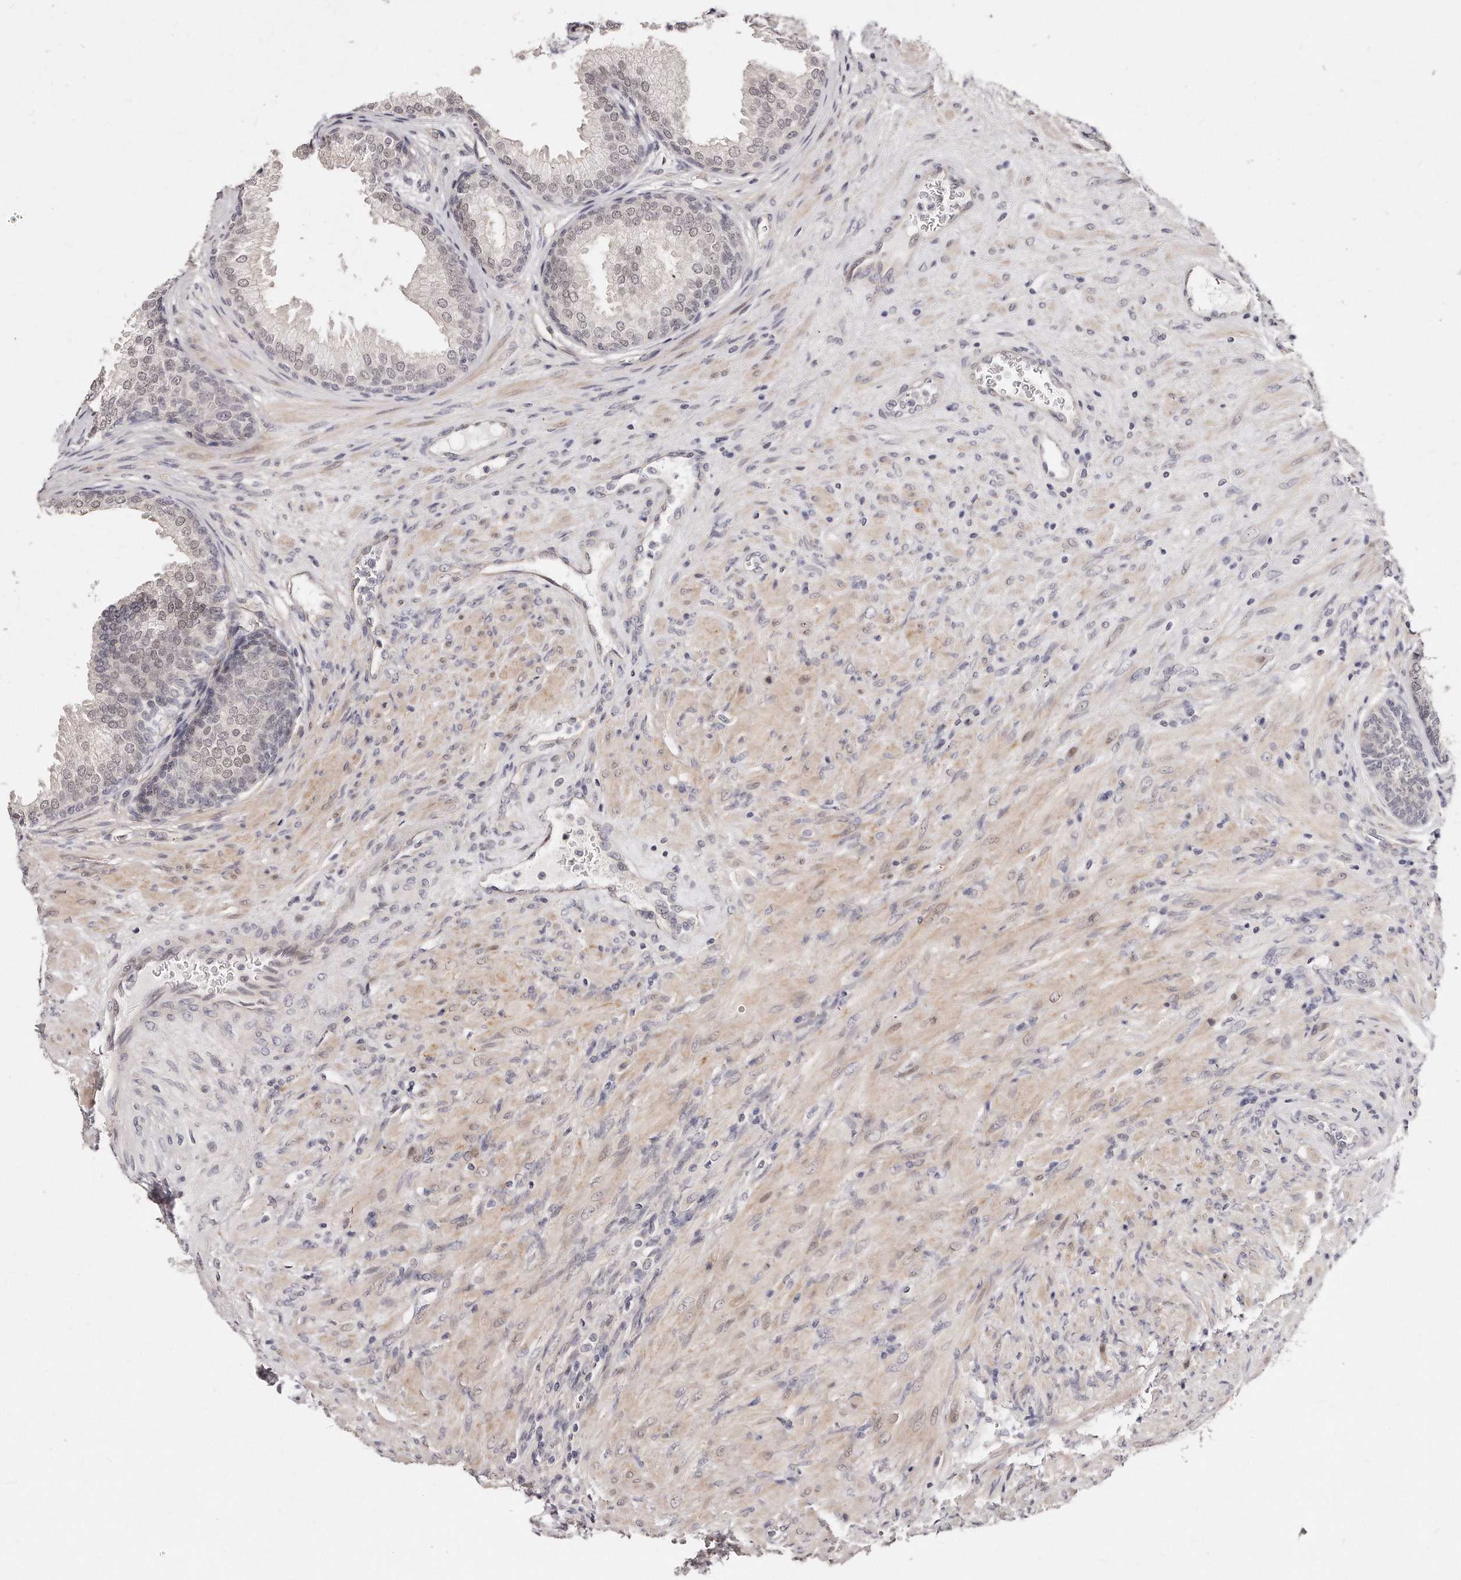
{"staining": {"intensity": "weak", "quantity": "<25%", "location": "nuclear"}, "tissue": "prostate", "cell_type": "Glandular cells", "image_type": "normal", "snomed": [{"axis": "morphology", "description": "Normal tissue, NOS"}, {"axis": "topography", "description": "Prostate"}], "caption": "An immunohistochemistry (IHC) image of benign prostate is shown. There is no staining in glandular cells of prostate. The staining is performed using DAB (3,3'-diaminobenzidine) brown chromogen with nuclei counter-stained in using hematoxylin.", "gene": "CASZ1", "patient": {"sex": "male", "age": 76}}